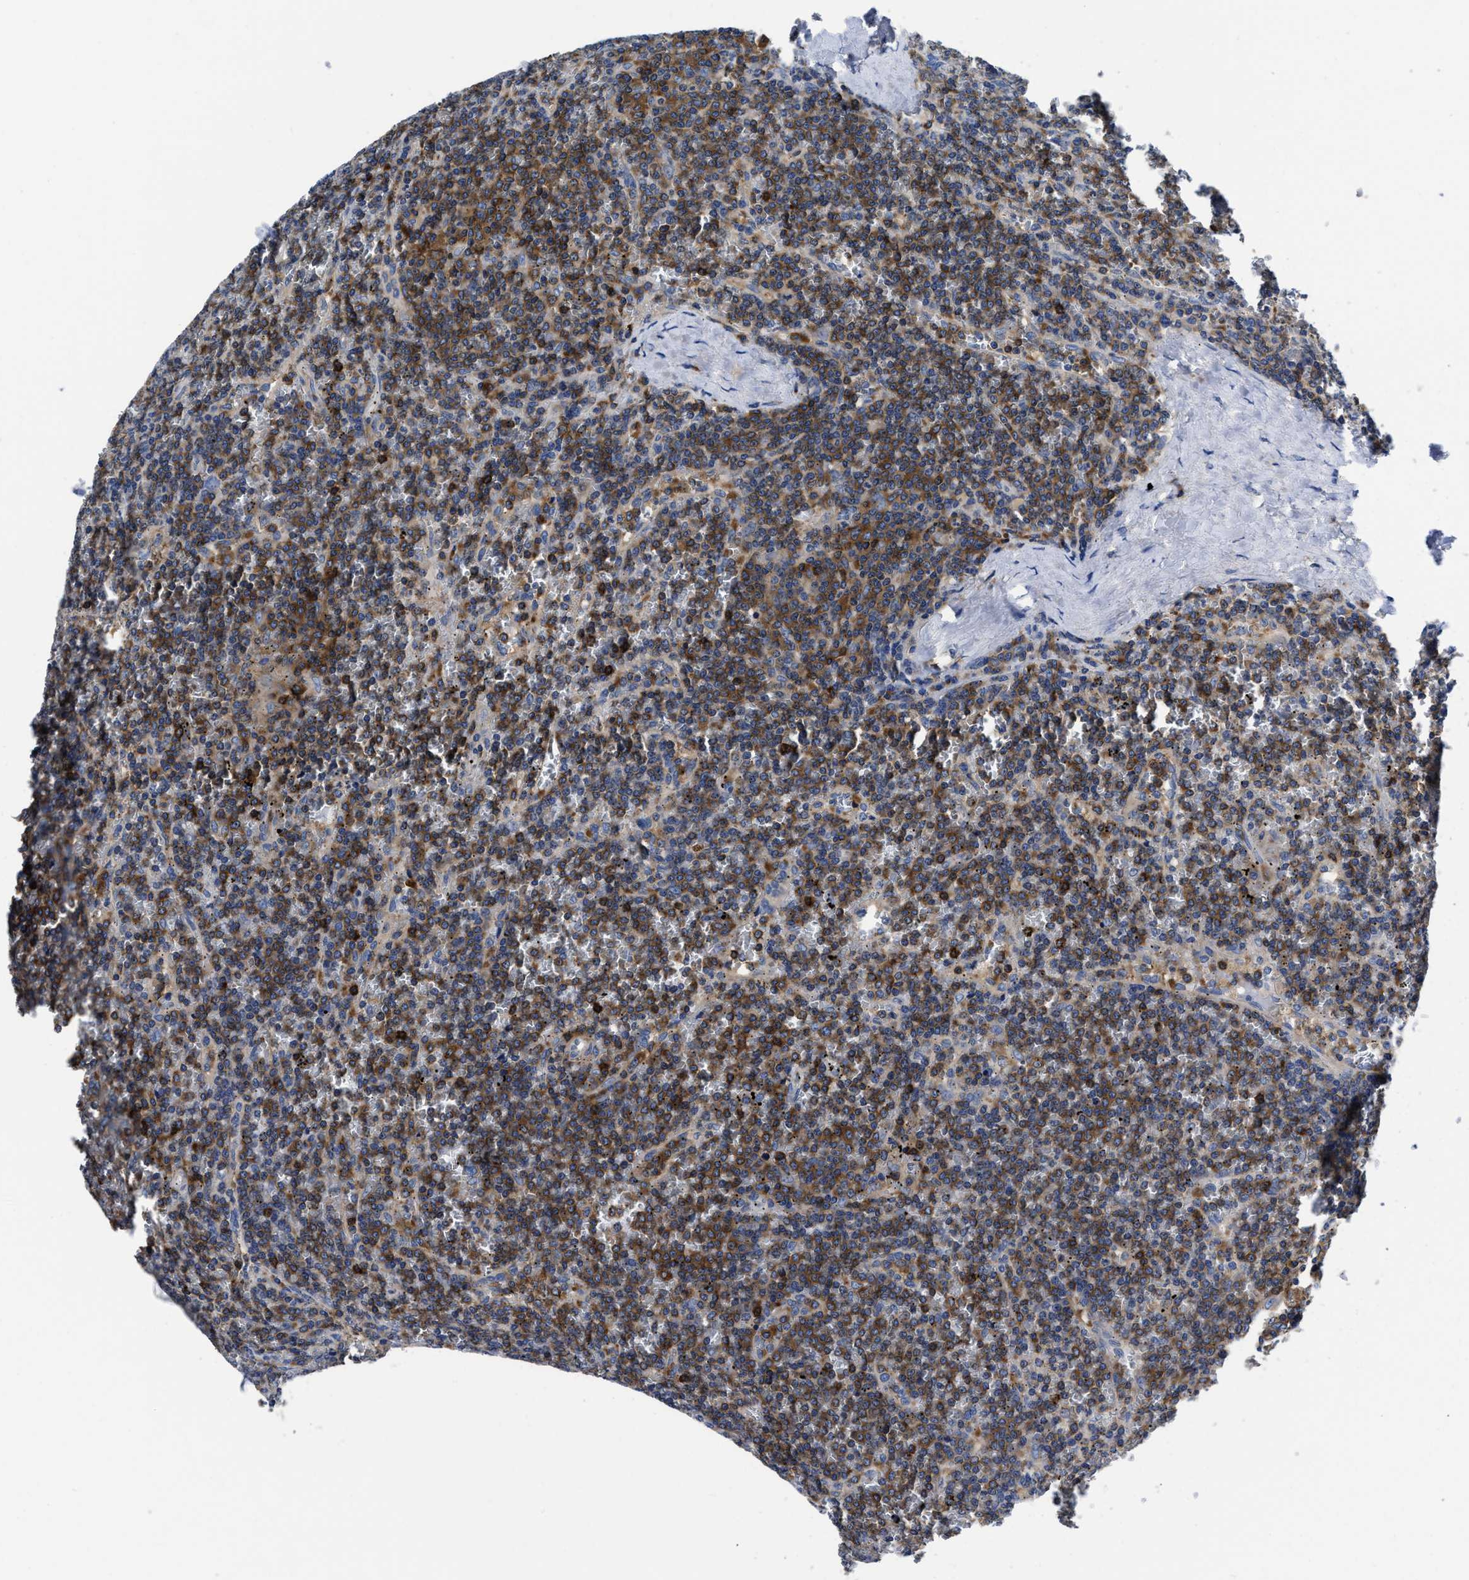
{"staining": {"intensity": "strong", "quantity": ">75%", "location": "cytoplasmic/membranous"}, "tissue": "lymphoma", "cell_type": "Tumor cells", "image_type": "cancer", "snomed": [{"axis": "morphology", "description": "Malignant lymphoma, non-Hodgkin's type, Low grade"}, {"axis": "topography", "description": "Spleen"}], "caption": "This is a photomicrograph of IHC staining of lymphoma, which shows strong positivity in the cytoplasmic/membranous of tumor cells.", "gene": "YARS1", "patient": {"sex": "female", "age": 19}}